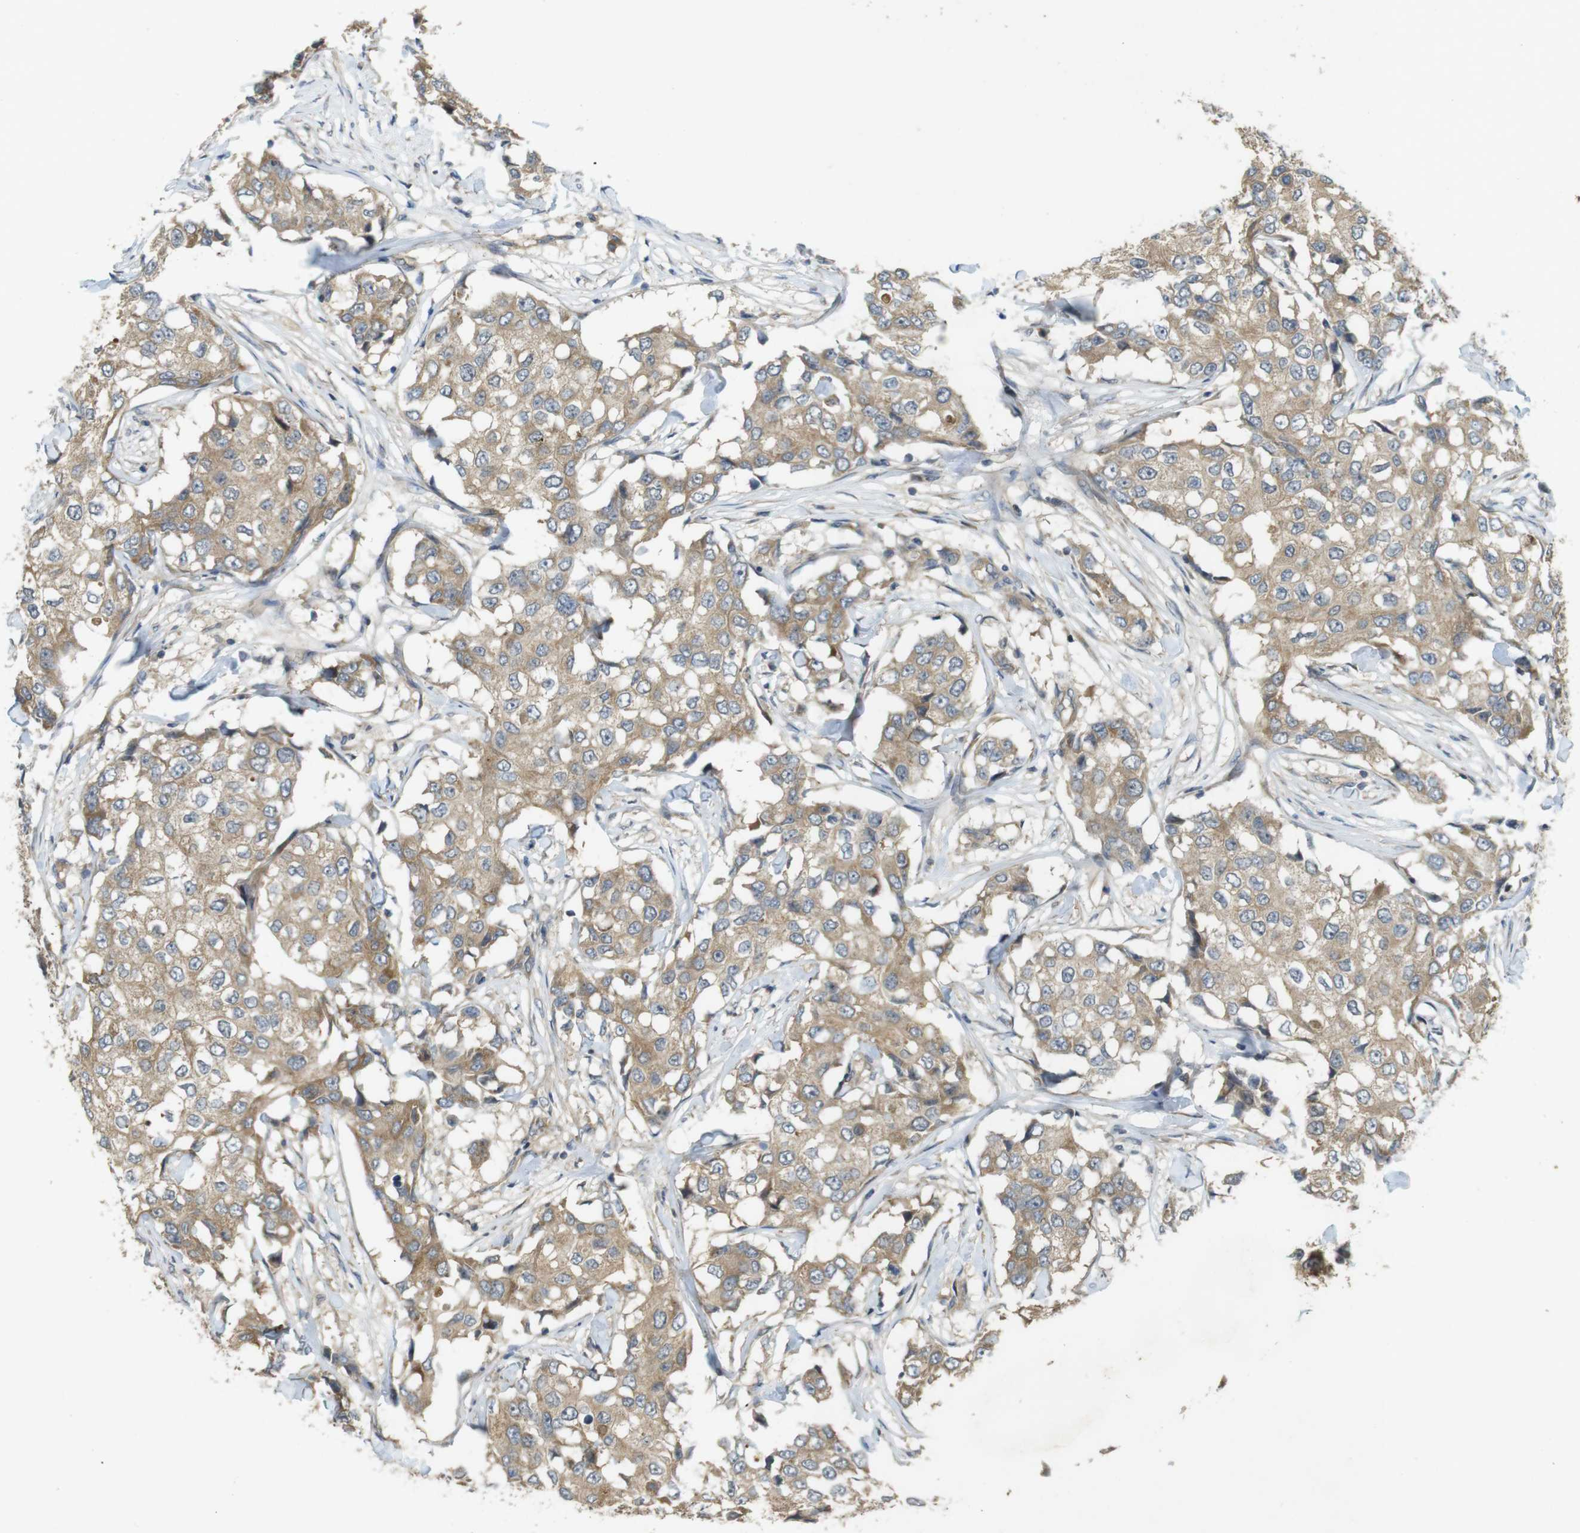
{"staining": {"intensity": "moderate", "quantity": ">75%", "location": "cytoplasmic/membranous"}, "tissue": "breast cancer", "cell_type": "Tumor cells", "image_type": "cancer", "snomed": [{"axis": "morphology", "description": "Duct carcinoma"}, {"axis": "topography", "description": "Breast"}], "caption": "A medium amount of moderate cytoplasmic/membranous staining is identified in about >75% of tumor cells in breast cancer (intraductal carcinoma) tissue.", "gene": "CLTC", "patient": {"sex": "female", "age": 27}}